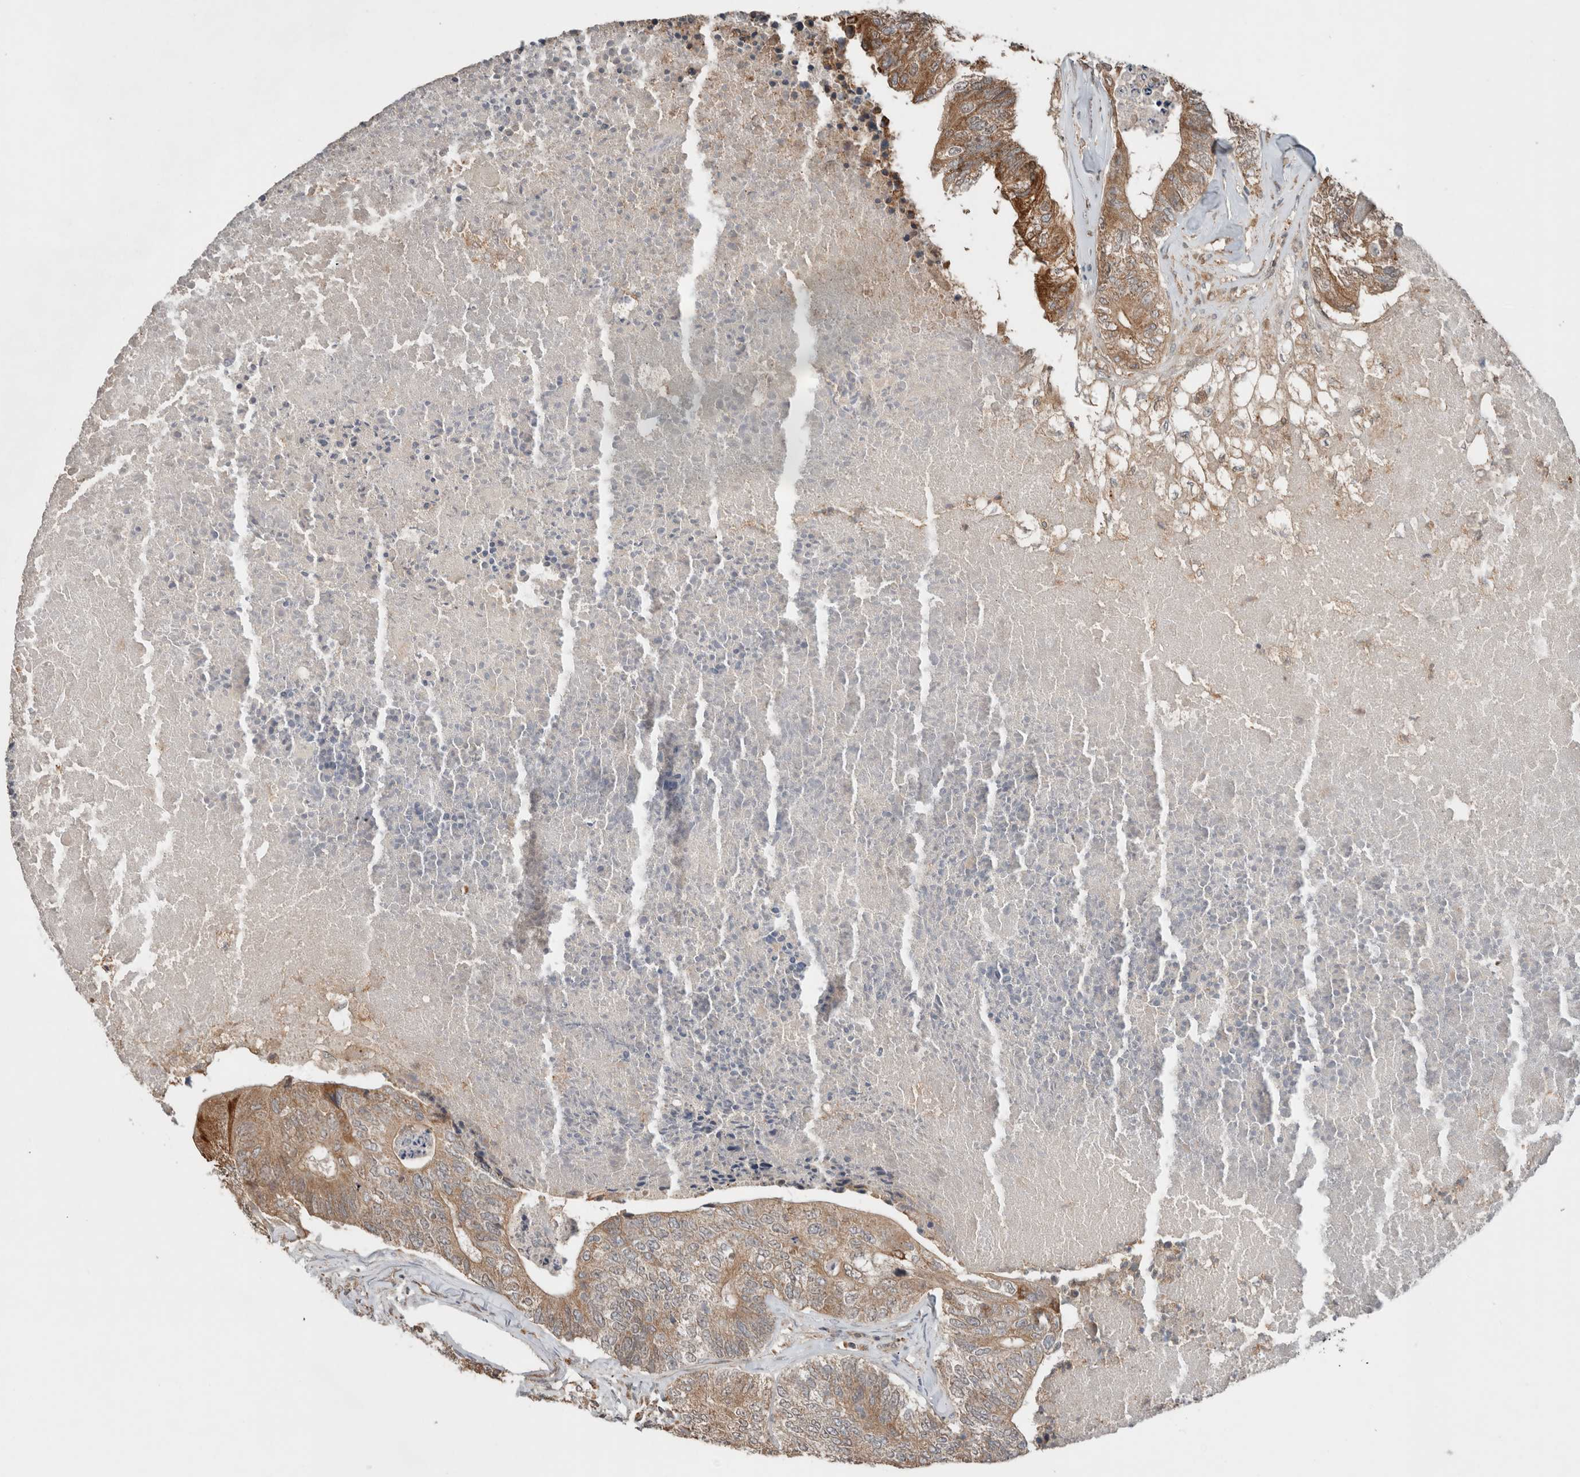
{"staining": {"intensity": "moderate", "quantity": ">75%", "location": "cytoplasmic/membranous"}, "tissue": "colorectal cancer", "cell_type": "Tumor cells", "image_type": "cancer", "snomed": [{"axis": "morphology", "description": "Adenocarcinoma, NOS"}, {"axis": "topography", "description": "Colon"}], "caption": "This photomicrograph displays IHC staining of colorectal cancer (adenocarcinoma), with medium moderate cytoplasmic/membranous expression in approximately >75% of tumor cells.", "gene": "KLK14", "patient": {"sex": "female", "age": 67}}